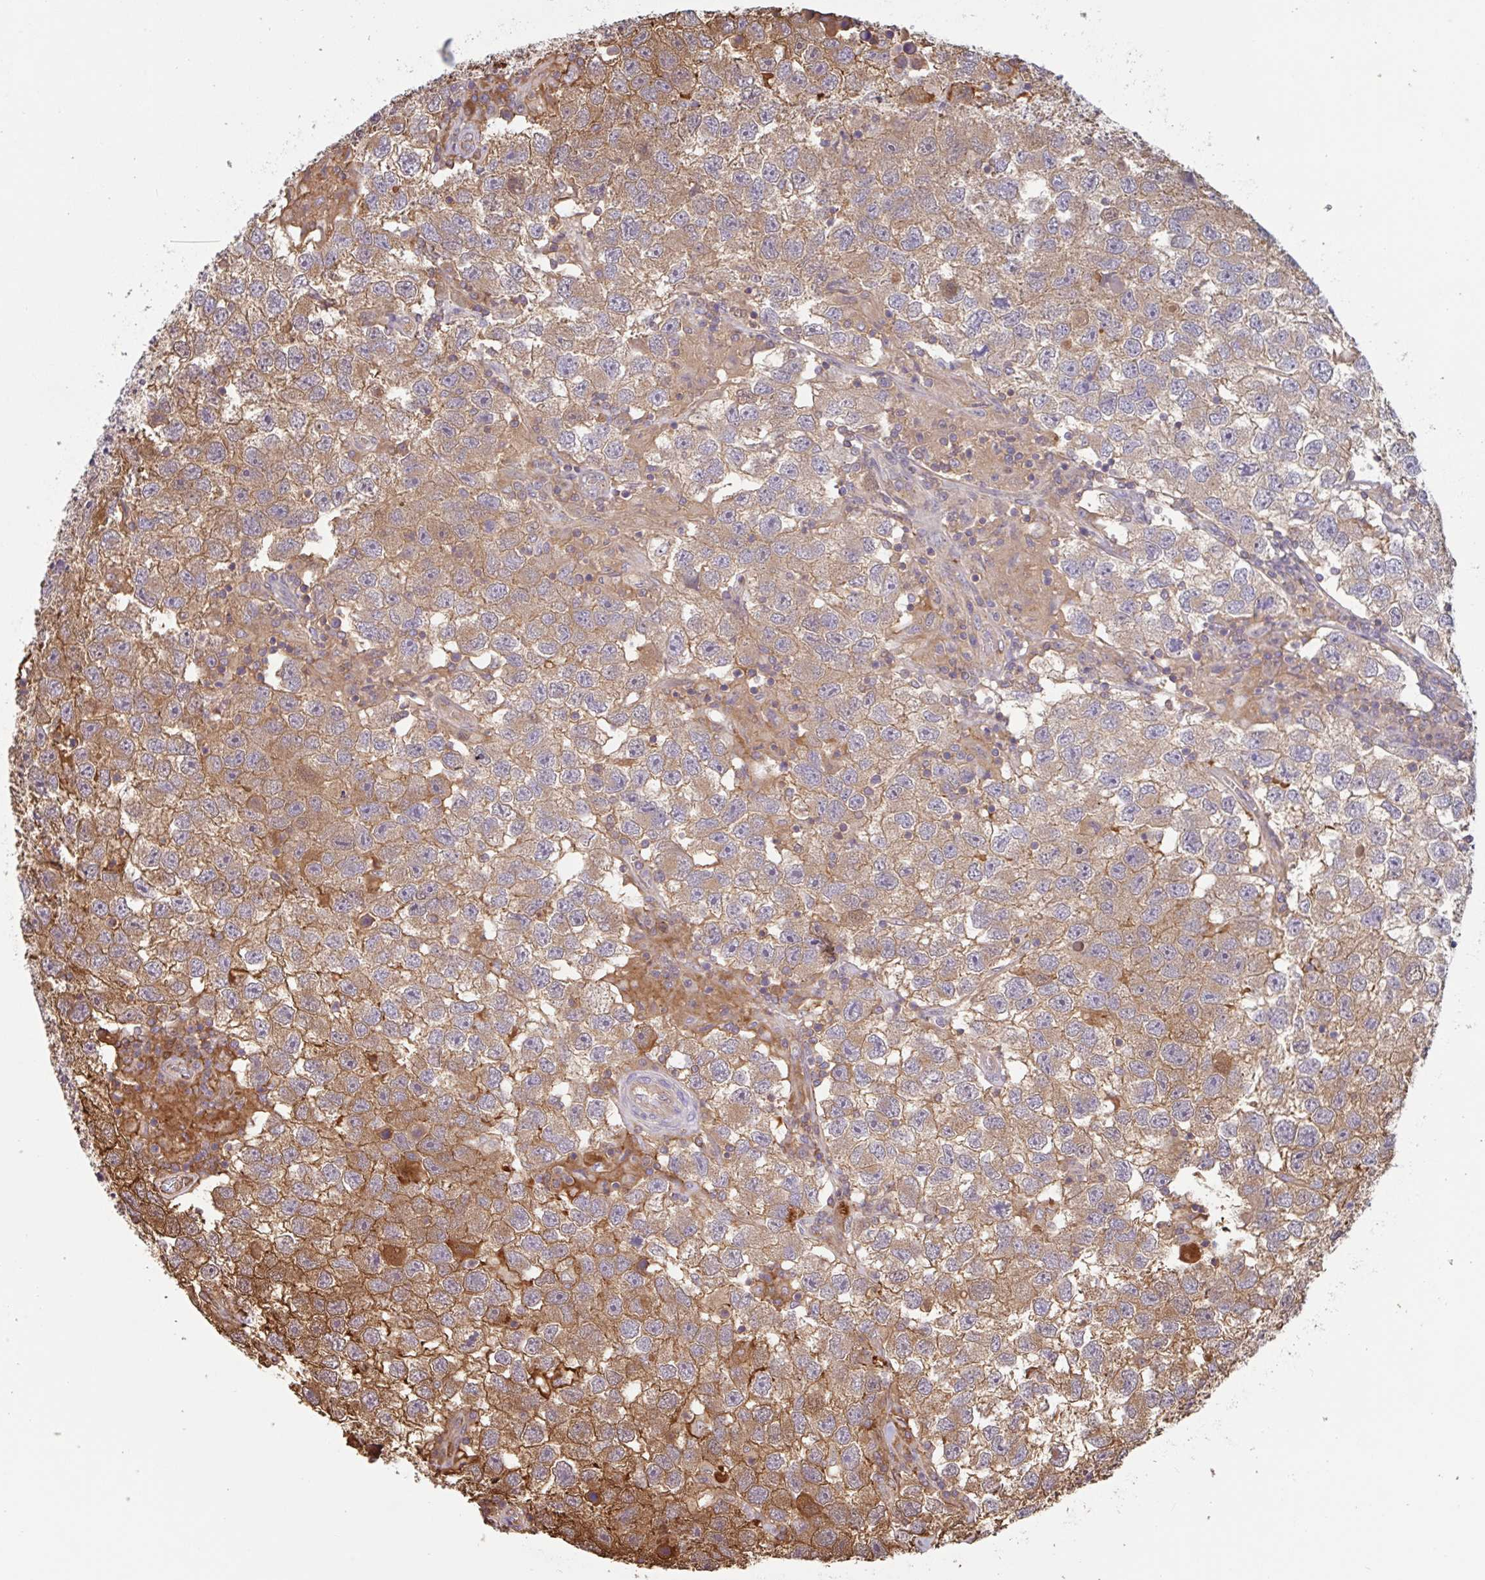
{"staining": {"intensity": "weak", "quantity": ">75%", "location": "cytoplasmic/membranous"}, "tissue": "testis cancer", "cell_type": "Tumor cells", "image_type": "cancer", "snomed": [{"axis": "morphology", "description": "Seminoma, NOS"}, {"axis": "topography", "description": "Testis"}], "caption": "The histopathology image reveals a brown stain indicating the presence of a protein in the cytoplasmic/membranous of tumor cells in testis cancer.", "gene": "OTOP2", "patient": {"sex": "male", "age": 26}}